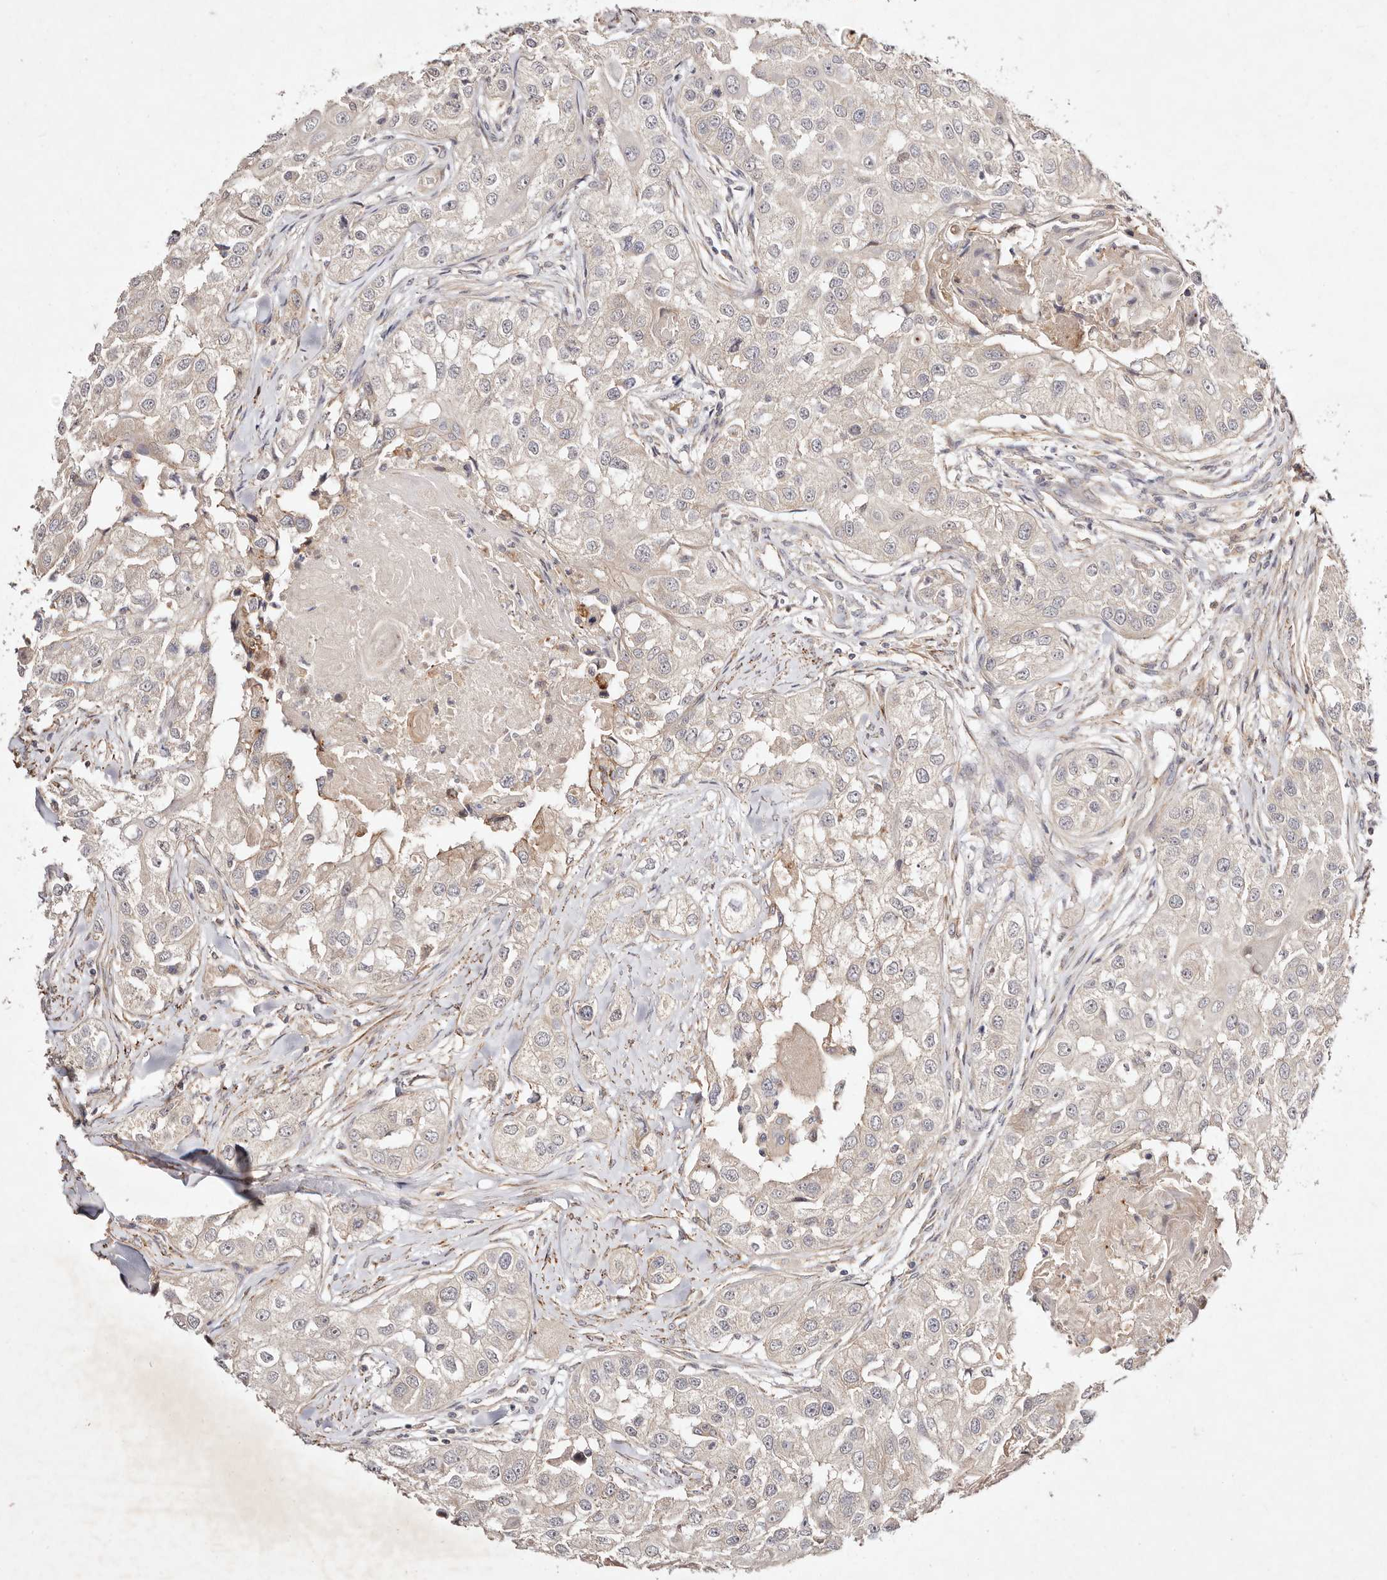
{"staining": {"intensity": "negative", "quantity": "none", "location": "none"}, "tissue": "head and neck cancer", "cell_type": "Tumor cells", "image_type": "cancer", "snomed": [{"axis": "morphology", "description": "Normal tissue, NOS"}, {"axis": "morphology", "description": "Squamous cell carcinoma, NOS"}, {"axis": "topography", "description": "Skeletal muscle"}, {"axis": "topography", "description": "Head-Neck"}], "caption": "A micrograph of human head and neck squamous cell carcinoma is negative for staining in tumor cells.", "gene": "MTMR11", "patient": {"sex": "male", "age": 51}}